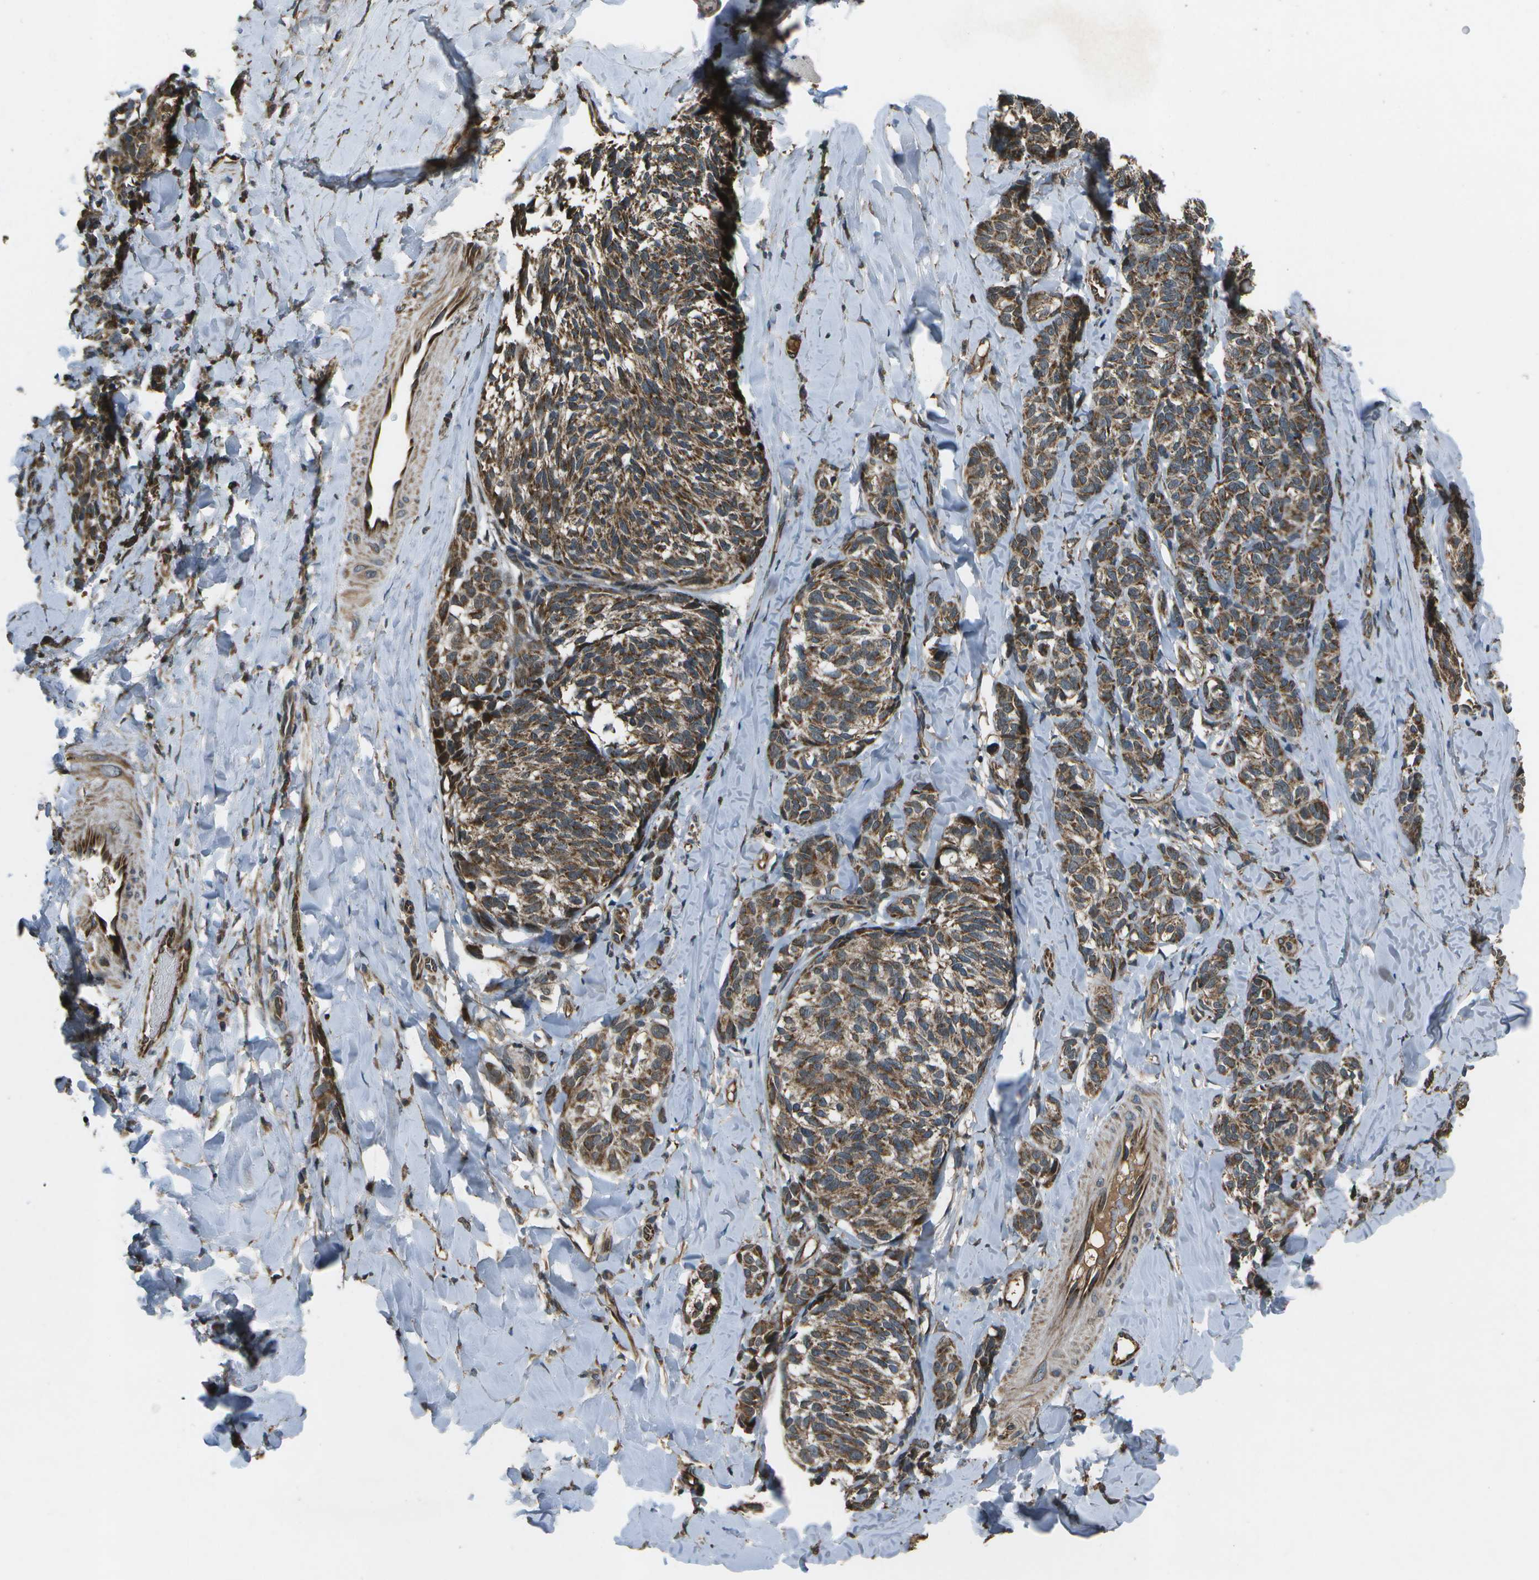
{"staining": {"intensity": "strong", "quantity": ">75%", "location": "cytoplasmic/membranous"}, "tissue": "melanoma", "cell_type": "Tumor cells", "image_type": "cancer", "snomed": [{"axis": "morphology", "description": "Malignant melanoma, NOS"}, {"axis": "topography", "description": "Skin"}], "caption": "Protein staining of malignant melanoma tissue displays strong cytoplasmic/membranous staining in about >75% of tumor cells.", "gene": "EIF2AK1", "patient": {"sex": "female", "age": 73}}